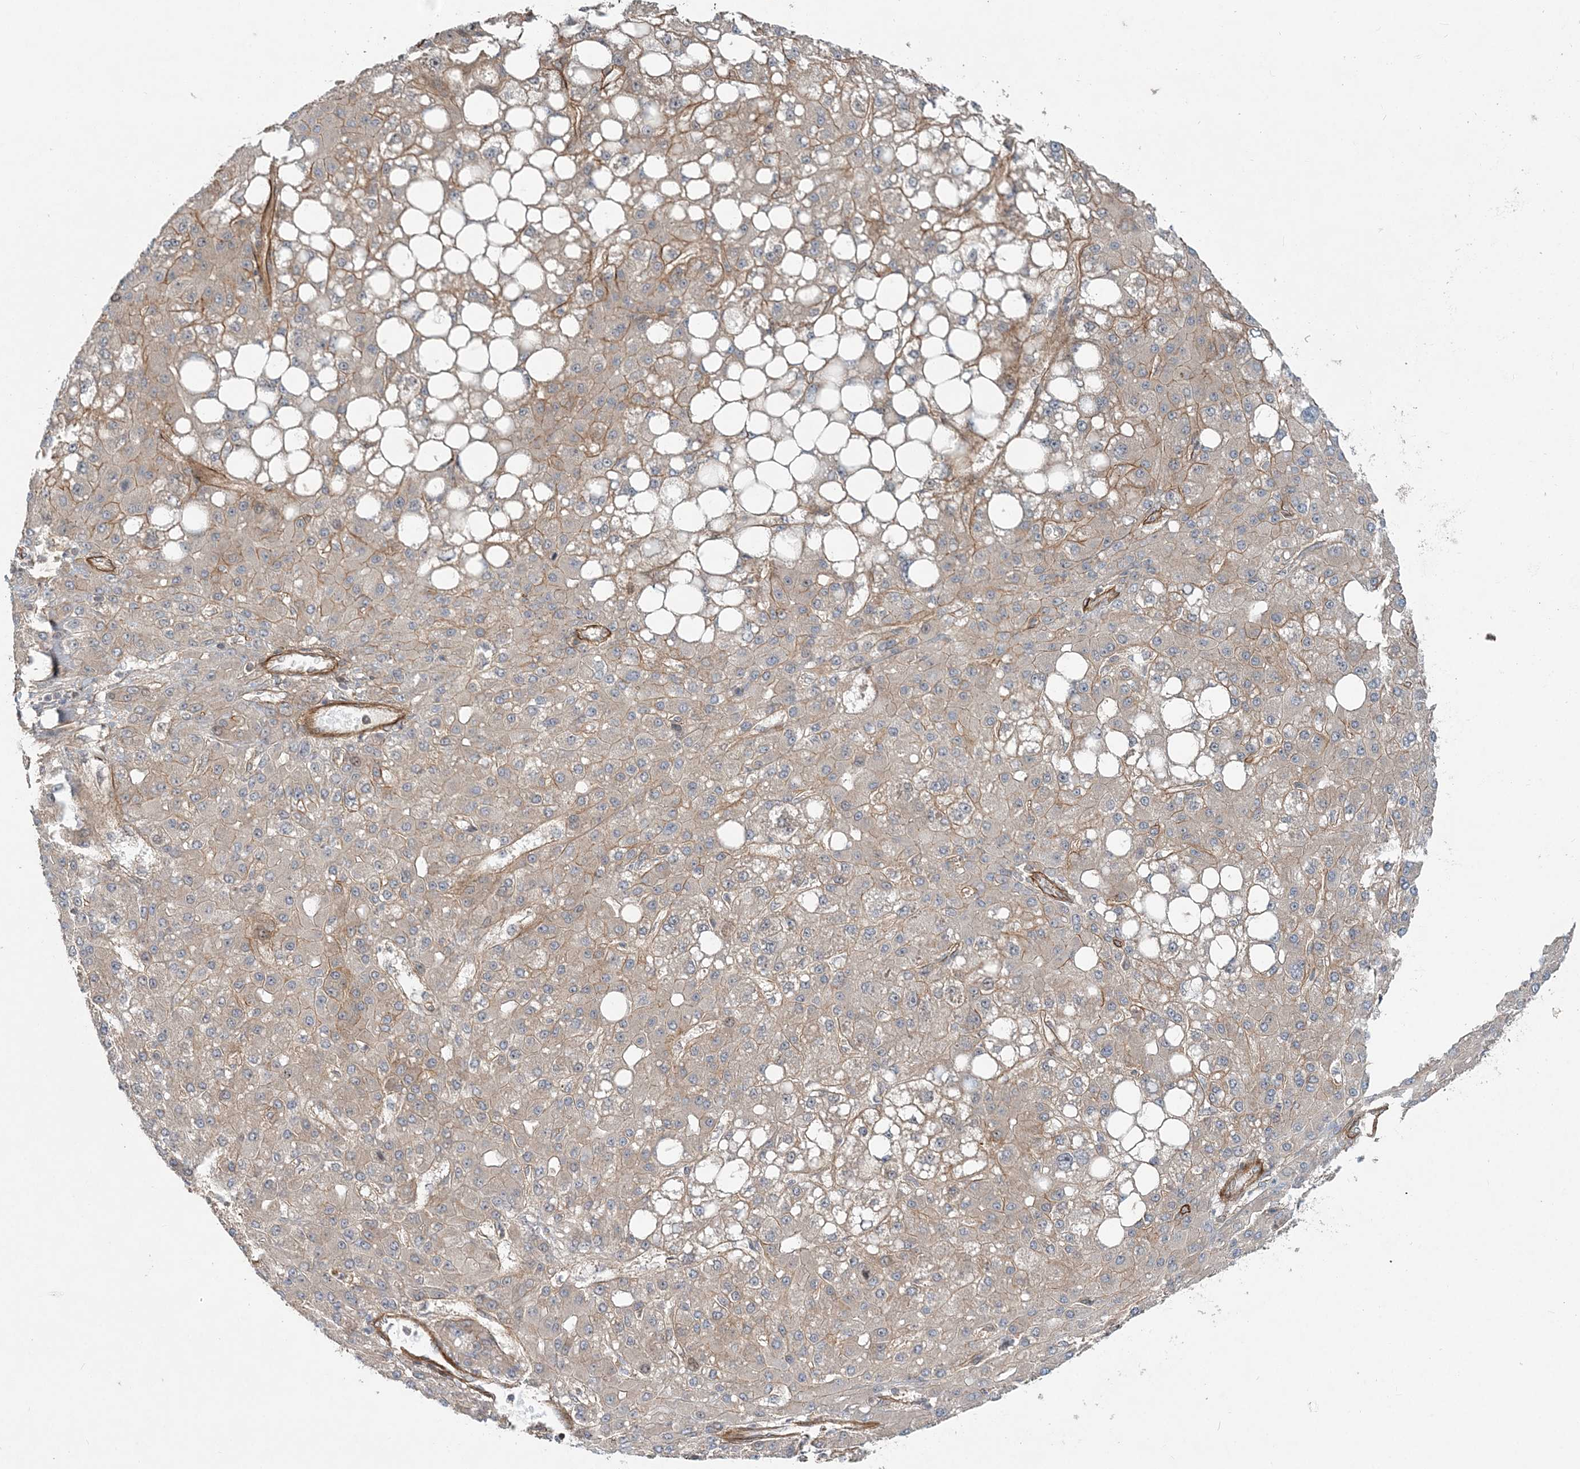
{"staining": {"intensity": "negative", "quantity": "none", "location": "none"}, "tissue": "liver cancer", "cell_type": "Tumor cells", "image_type": "cancer", "snomed": [{"axis": "morphology", "description": "Carcinoma, Hepatocellular, NOS"}, {"axis": "topography", "description": "Liver"}], "caption": "IHC of human liver cancer shows no positivity in tumor cells. (DAB (3,3'-diaminobenzidine) immunohistochemistry (IHC) visualized using brightfield microscopy, high magnification).", "gene": "GEMIN5", "patient": {"sex": "male", "age": 67}}